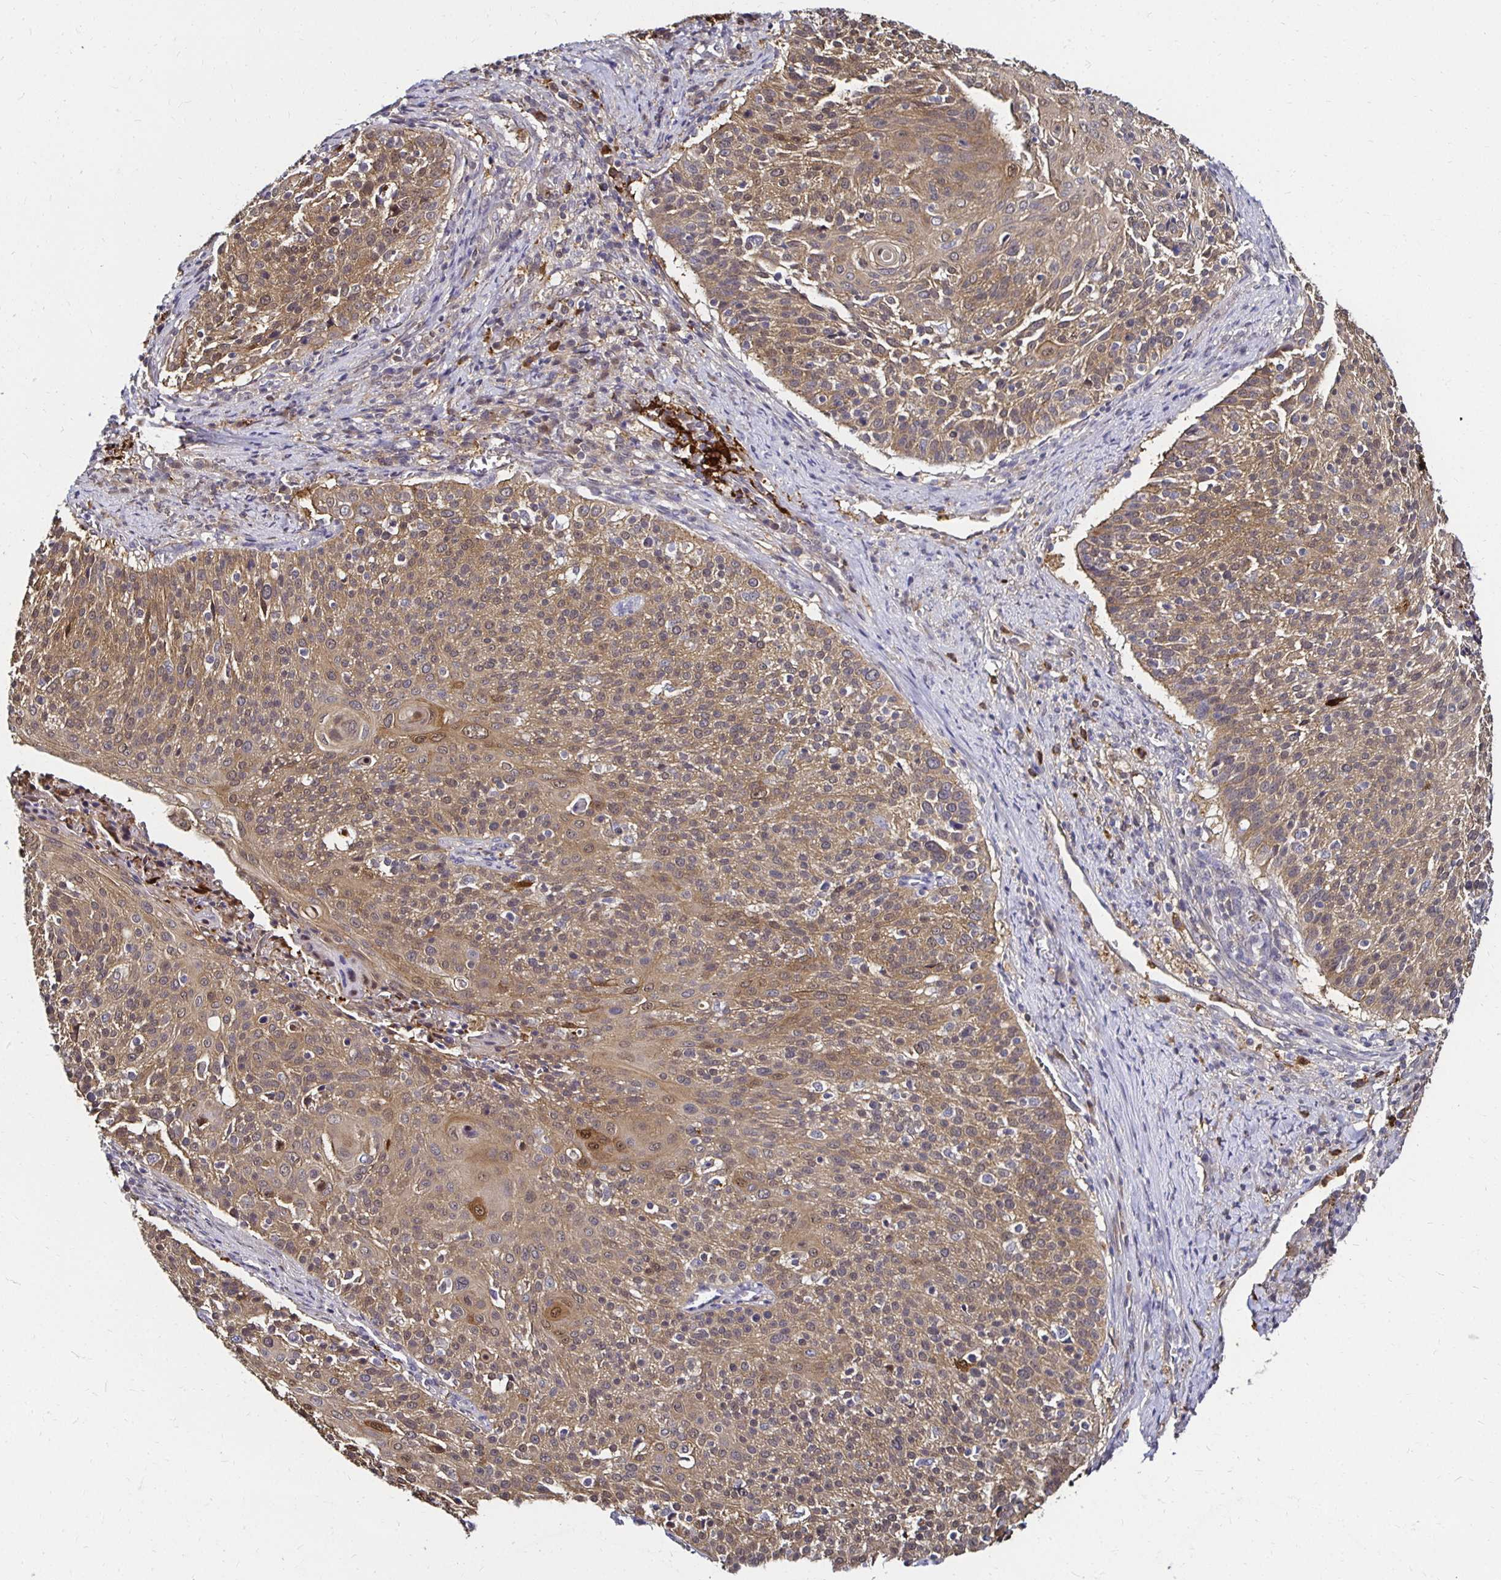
{"staining": {"intensity": "moderate", "quantity": ">75%", "location": "cytoplasmic/membranous"}, "tissue": "cervical cancer", "cell_type": "Tumor cells", "image_type": "cancer", "snomed": [{"axis": "morphology", "description": "Squamous cell carcinoma, NOS"}, {"axis": "topography", "description": "Cervix"}], "caption": "A brown stain labels moderate cytoplasmic/membranous staining of a protein in cervical squamous cell carcinoma tumor cells.", "gene": "TXN", "patient": {"sex": "female", "age": 31}}